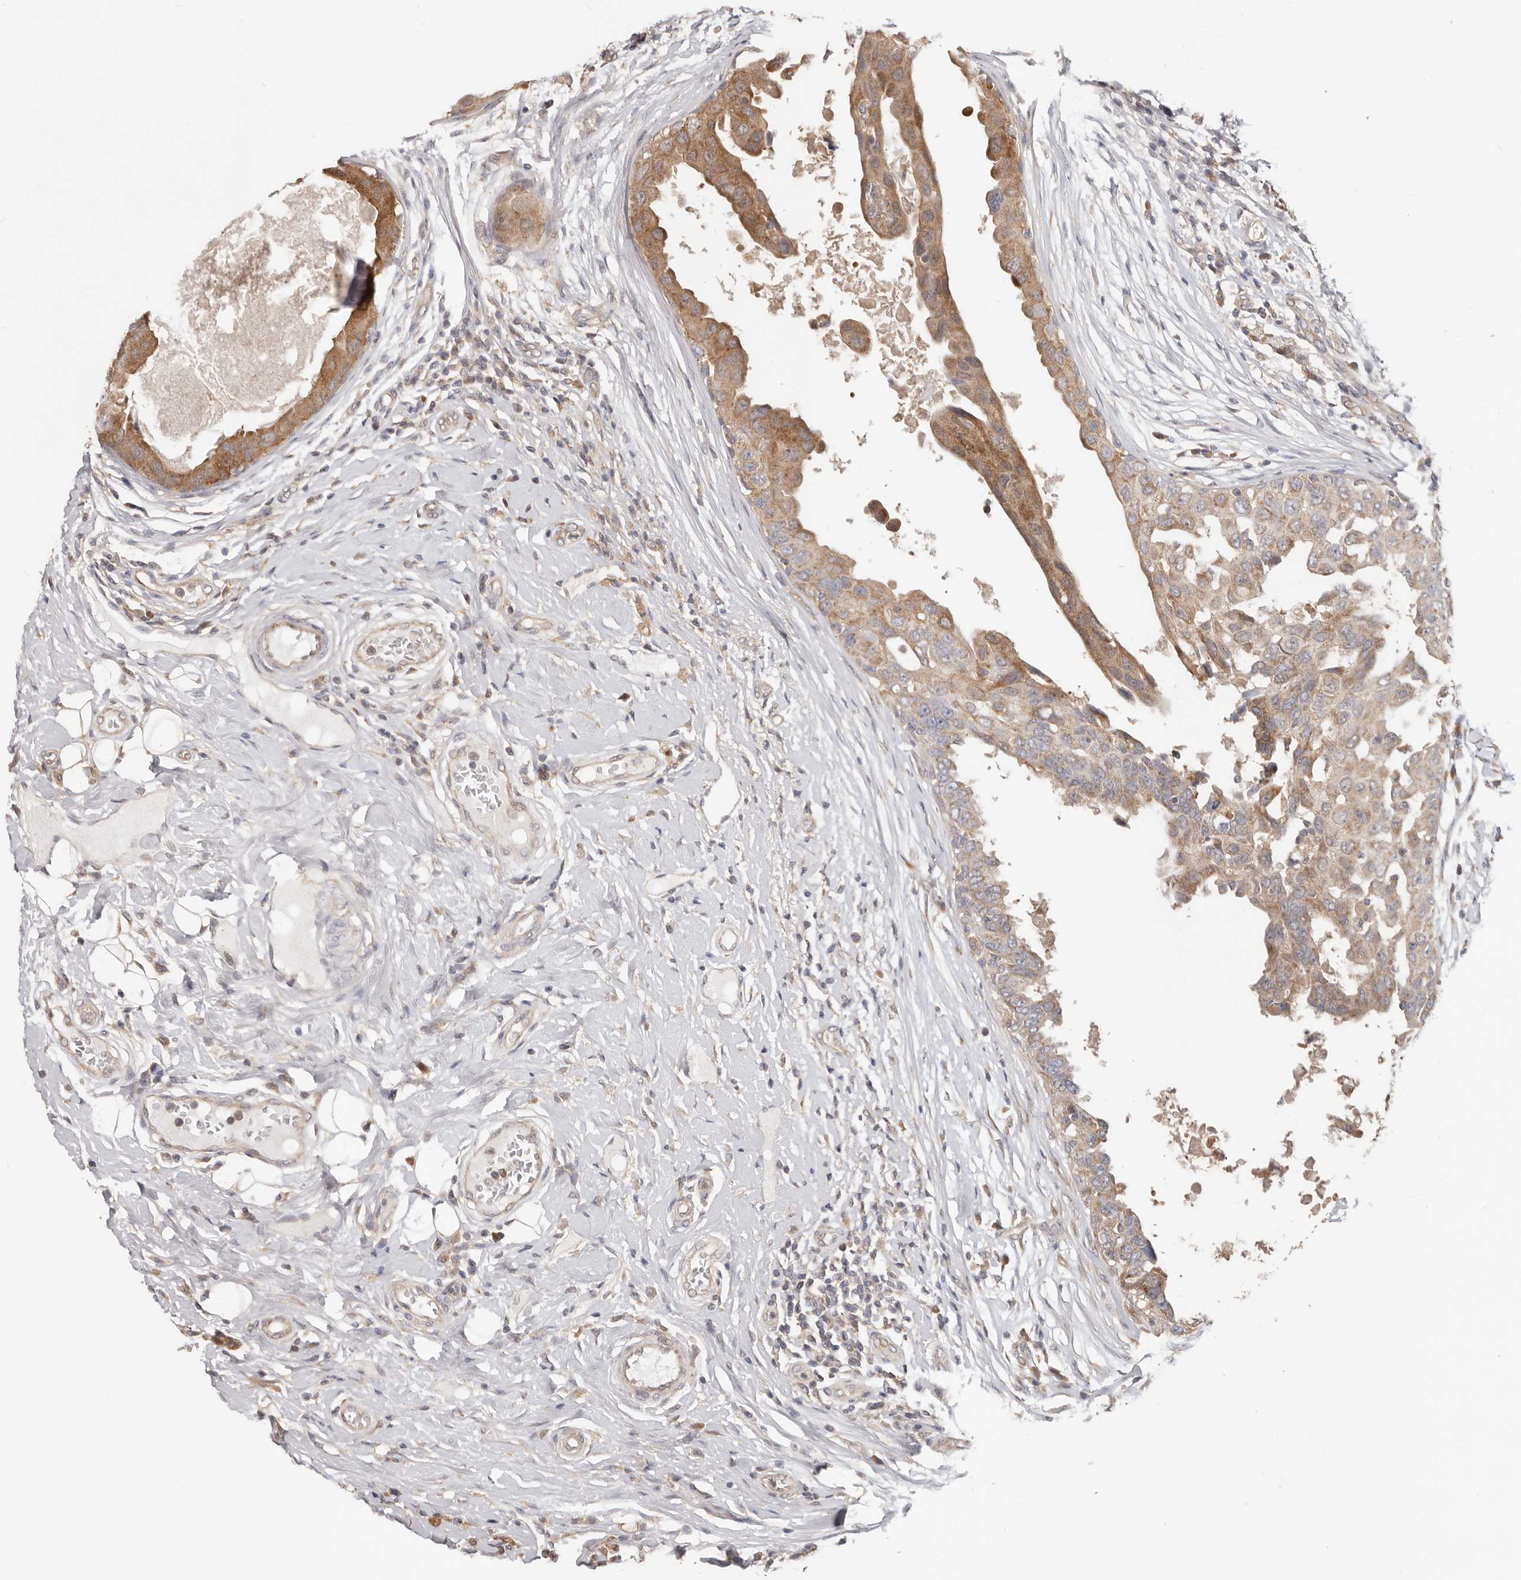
{"staining": {"intensity": "moderate", "quantity": "25%-75%", "location": "cytoplasmic/membranous"}, "tissue": "breast cancer", "cell_type": "Tumor cells", "image_type": "cancer", "snomed": [{"axis": "morphology", "description": "Duct carcinoma"}, {"axis": "topography", "description": "Breast"}], "caption": "There is medium levels of moderate cytoplasmic/membranous expression in tumor cells of breast cancer, as demonstrated by immunohistochemical staining (brown color).", "gene": "LRP6", "patient": {"sex": "female", "age": 27}}